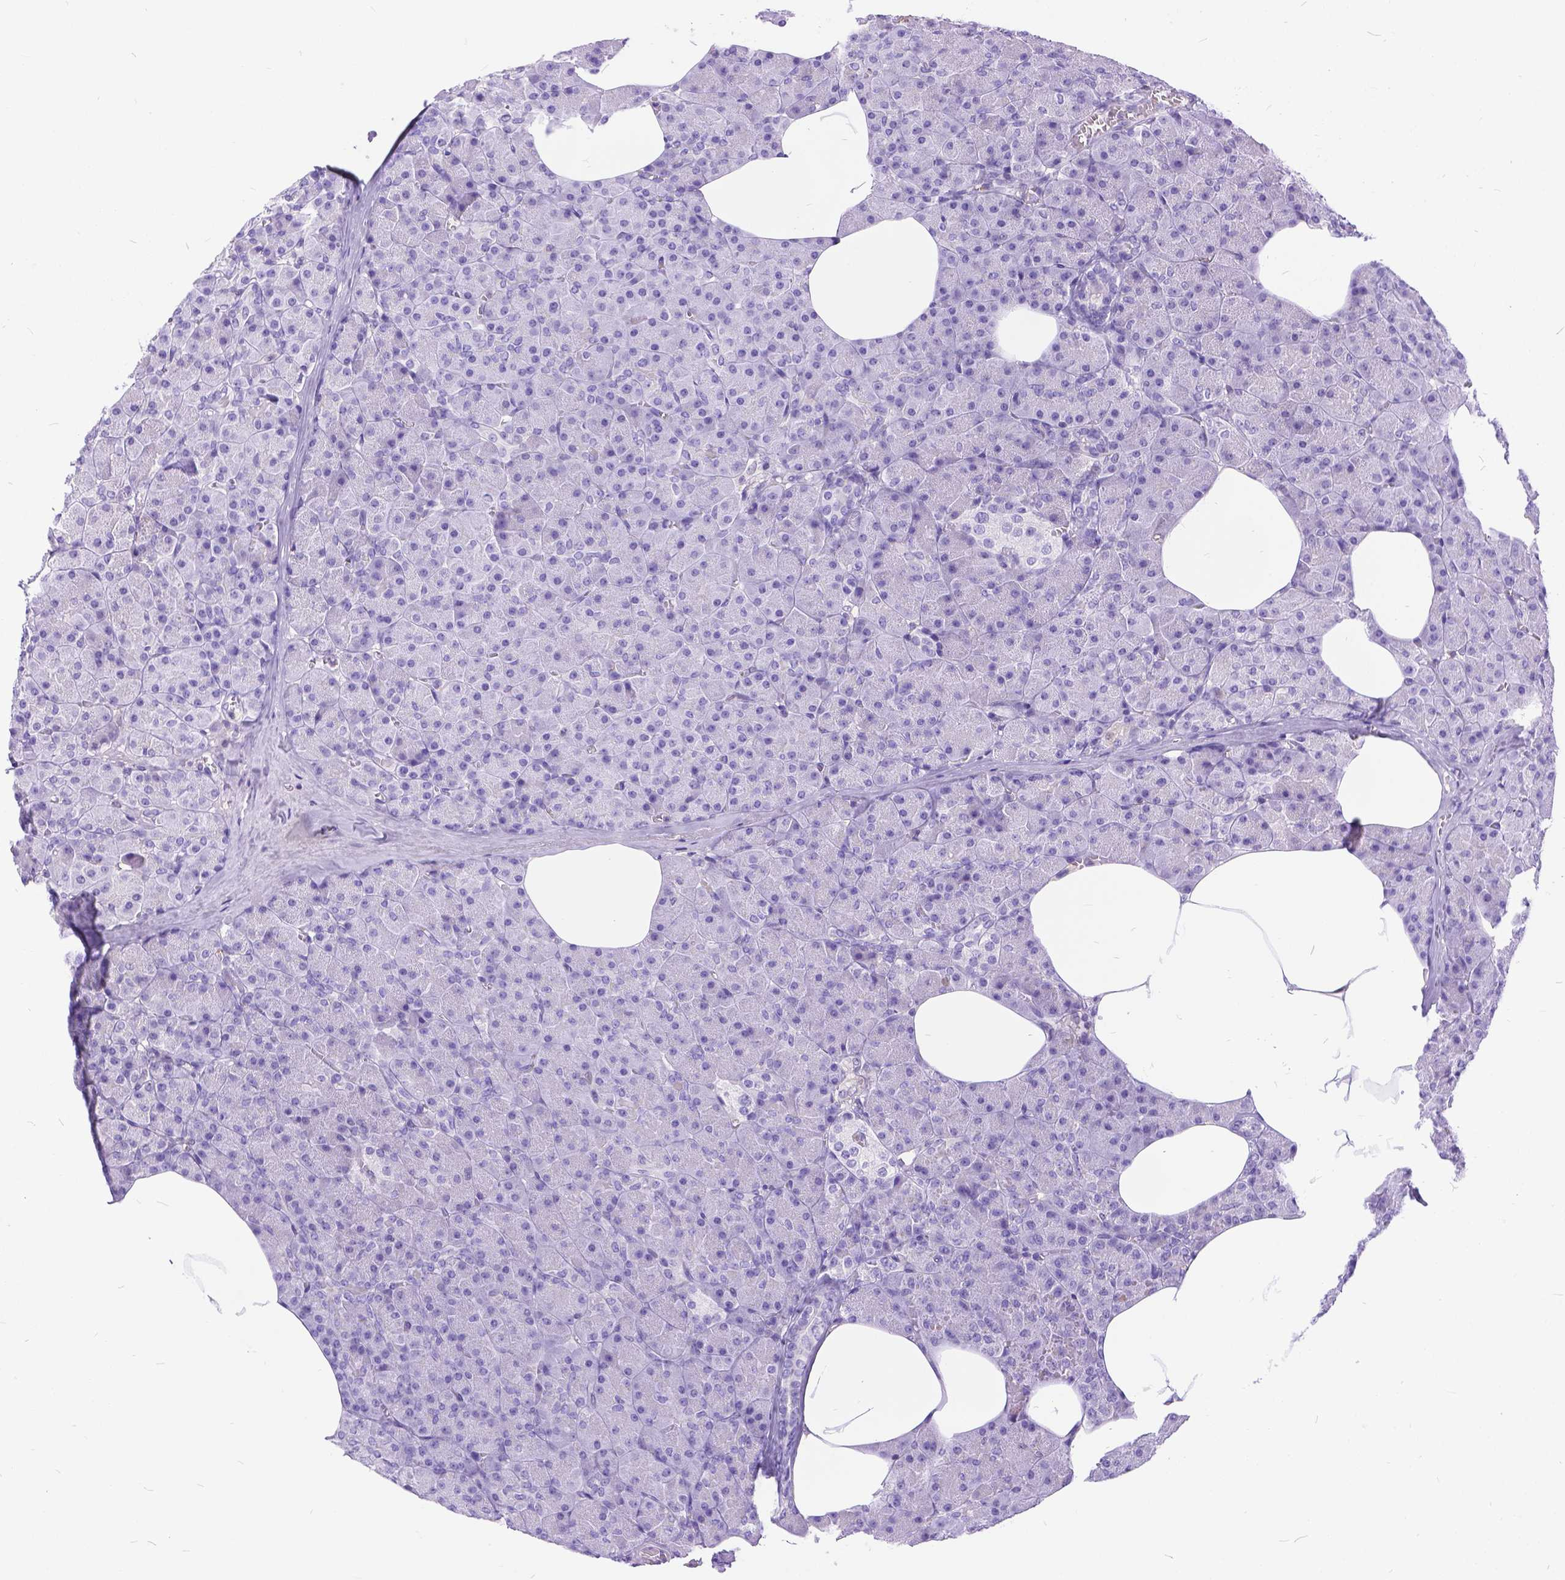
{"staining": {"intensity": "negative", "quantity": "none", "location": "none"}, "tissue": "pancreas", "cell_type": "Exocrine glandular cells", "image_type": "normal", "snomed": [{"axis": "morphology", "description": "Normal tissue, NOS"}, {"axis": "topography", "description": "Pancreas"}], "caption": "Human pancreas stained for a protein using immunohistochemistry reveals no expression in exocrine glandular cells.", "gene": "TMEM169", "patient": {"sex": "female", "age": 45}}